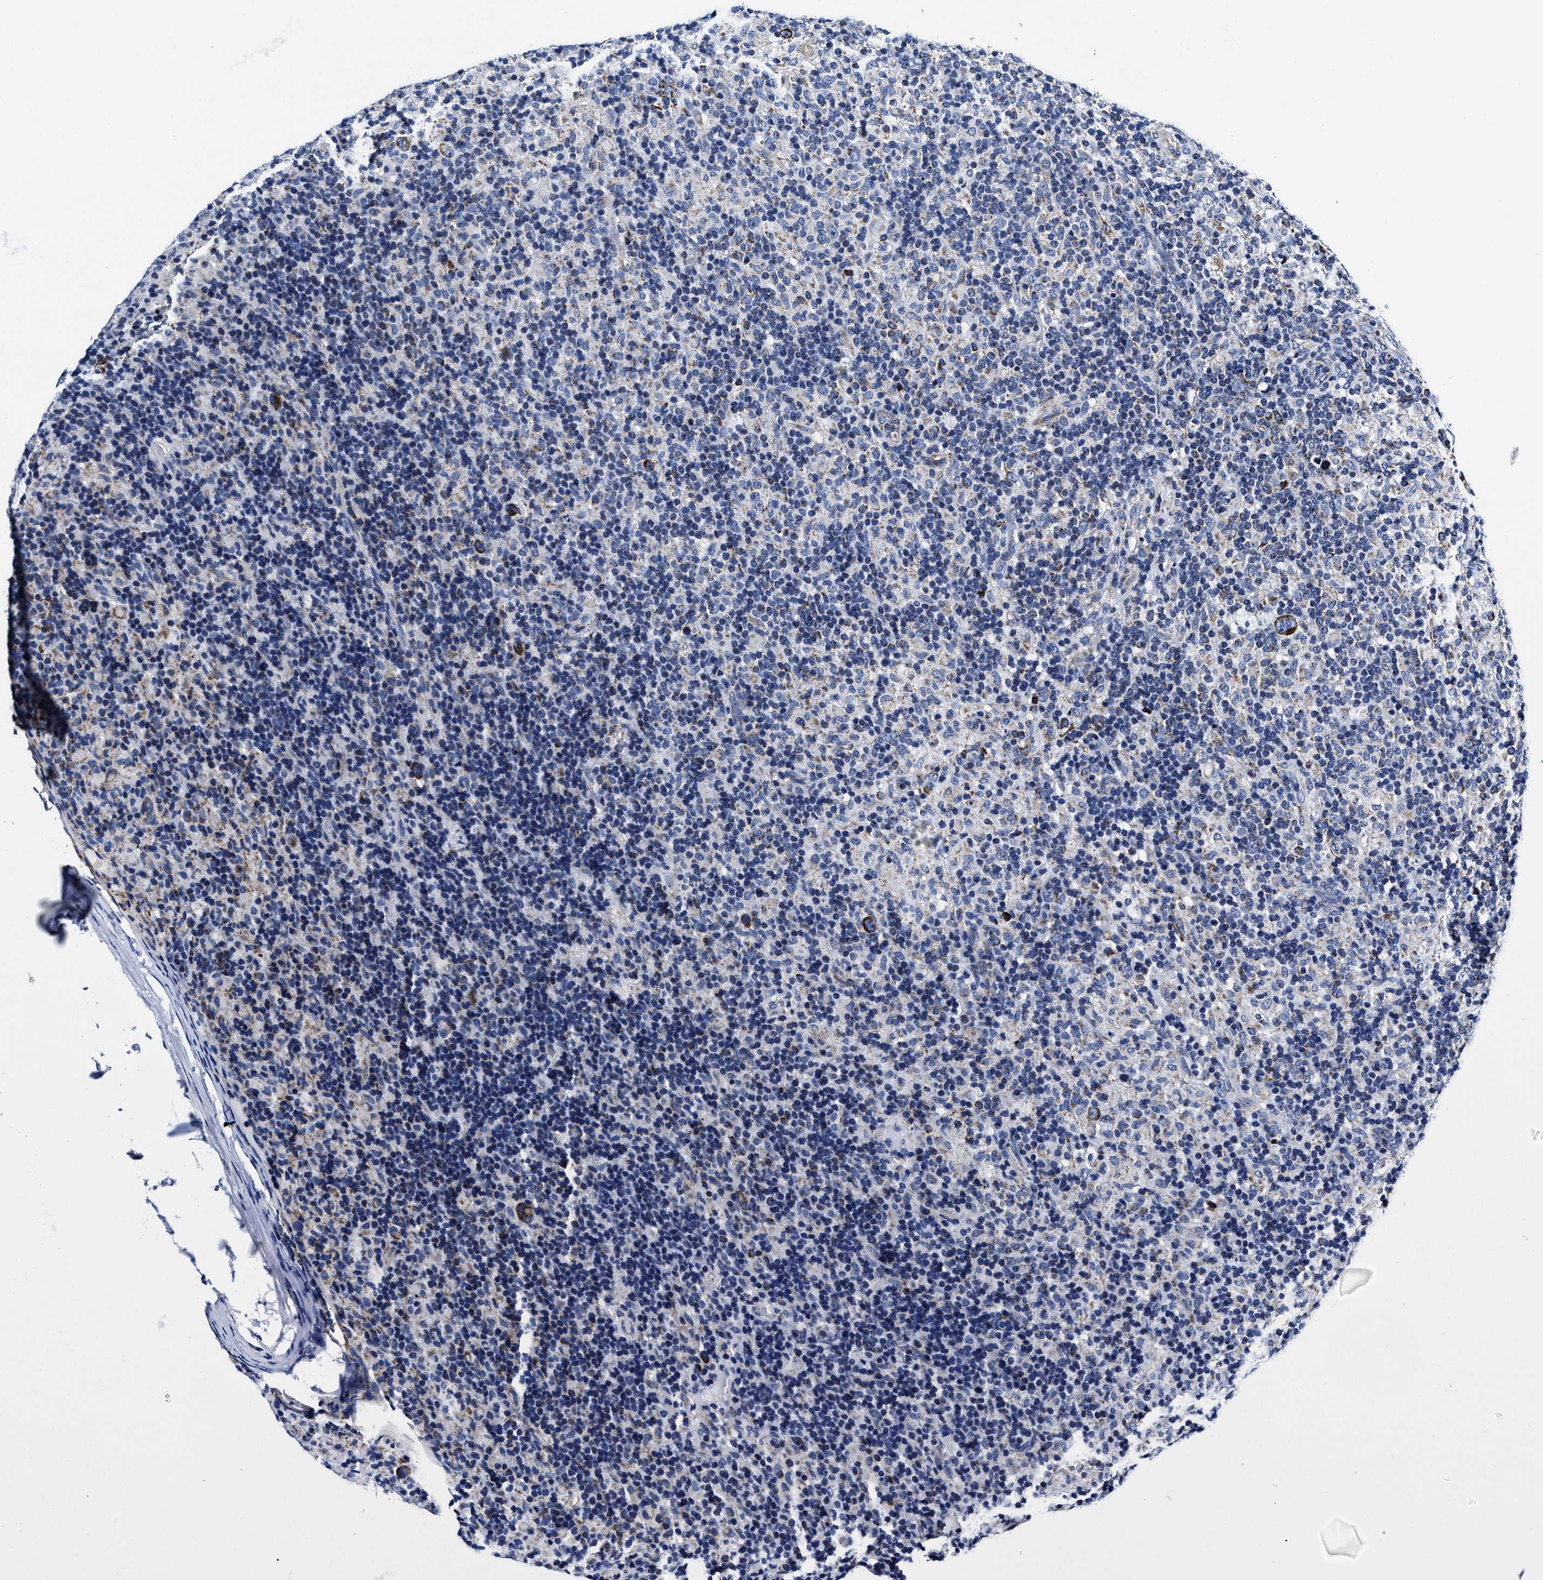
{"staining": {"intensity": "moderate", "quantity": "<25%", "location": "cytoplasmic/membranous"}, "tissue": "lymphoma", "cell_type": "Tumor cells", "image_type": "cancer", "snomed": [{"axis": "morphology", "description": "Hodgkin's disease, NOS"}, {"axis": "topography", "description": "Lymph node"}], "caption": "Protein expression analysis of lymphoma exhibits moderate cytoplasmic/membranous positivity in approximately <25% of tumor cells.", "gene": "HINT2", "patient": {"sex": "male", "age": 70}}